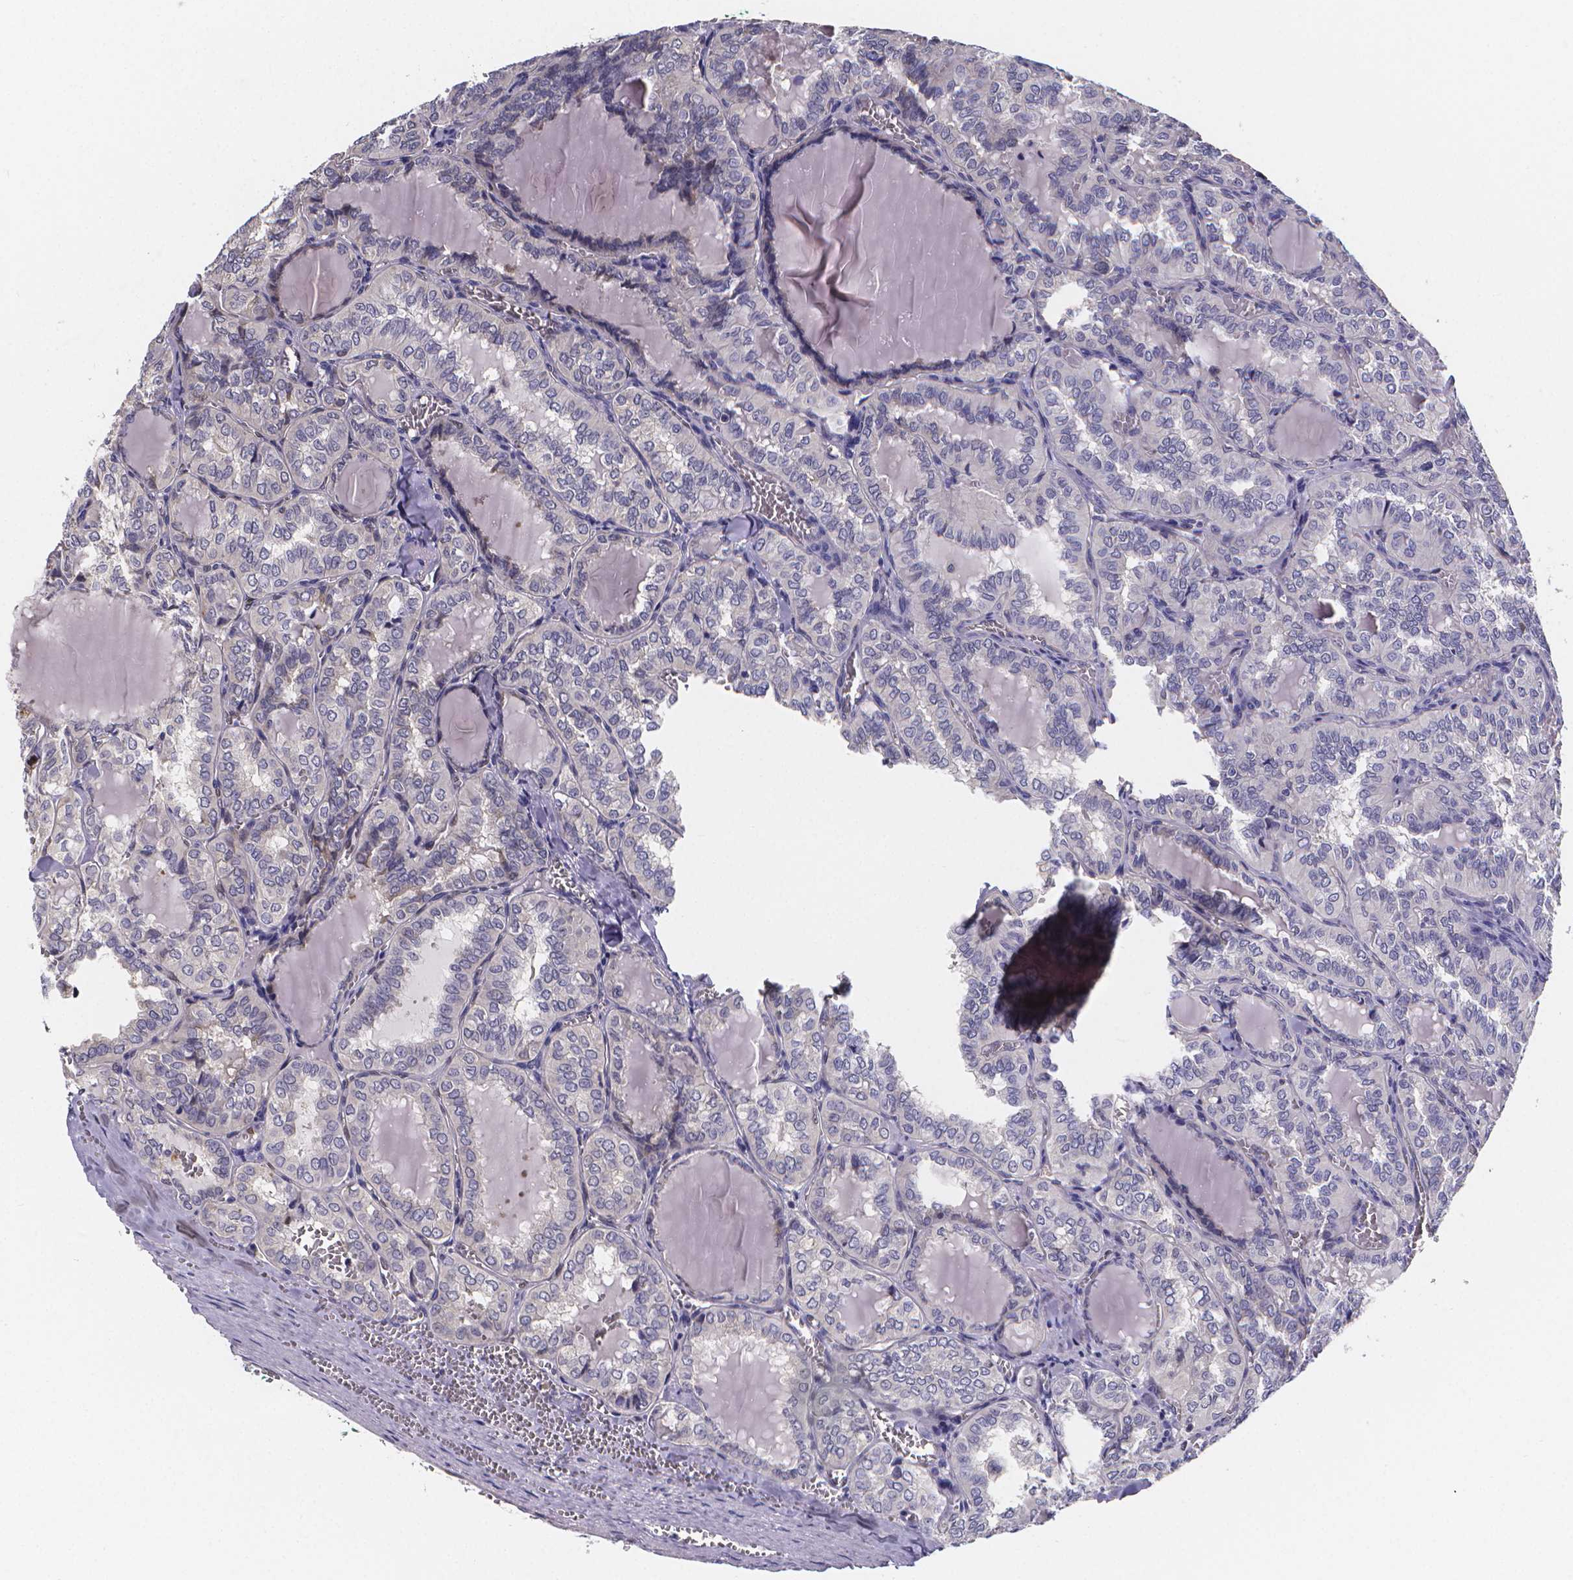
{"staining": {"intensity": "negative", "quantity": "none", "location": "none"}, "tissue": "thyroid cancer", "cell_type": "Tumor cells", "image_type": "cancer", "snomed": [{"axis": "morphology", "description": "Papillary adenocarcinoma, NOS"}, {"axis": "topography", "description": "Thyroid gland"}], "caption": "The immunohistochemistry (IHC) photomicrograph has no significant positivity in tumor cells of thyroid cancer (papillary adenocarcinoma) tissue.", "gene": "PAH", "patient": {"sex": "female", "age": 41}}